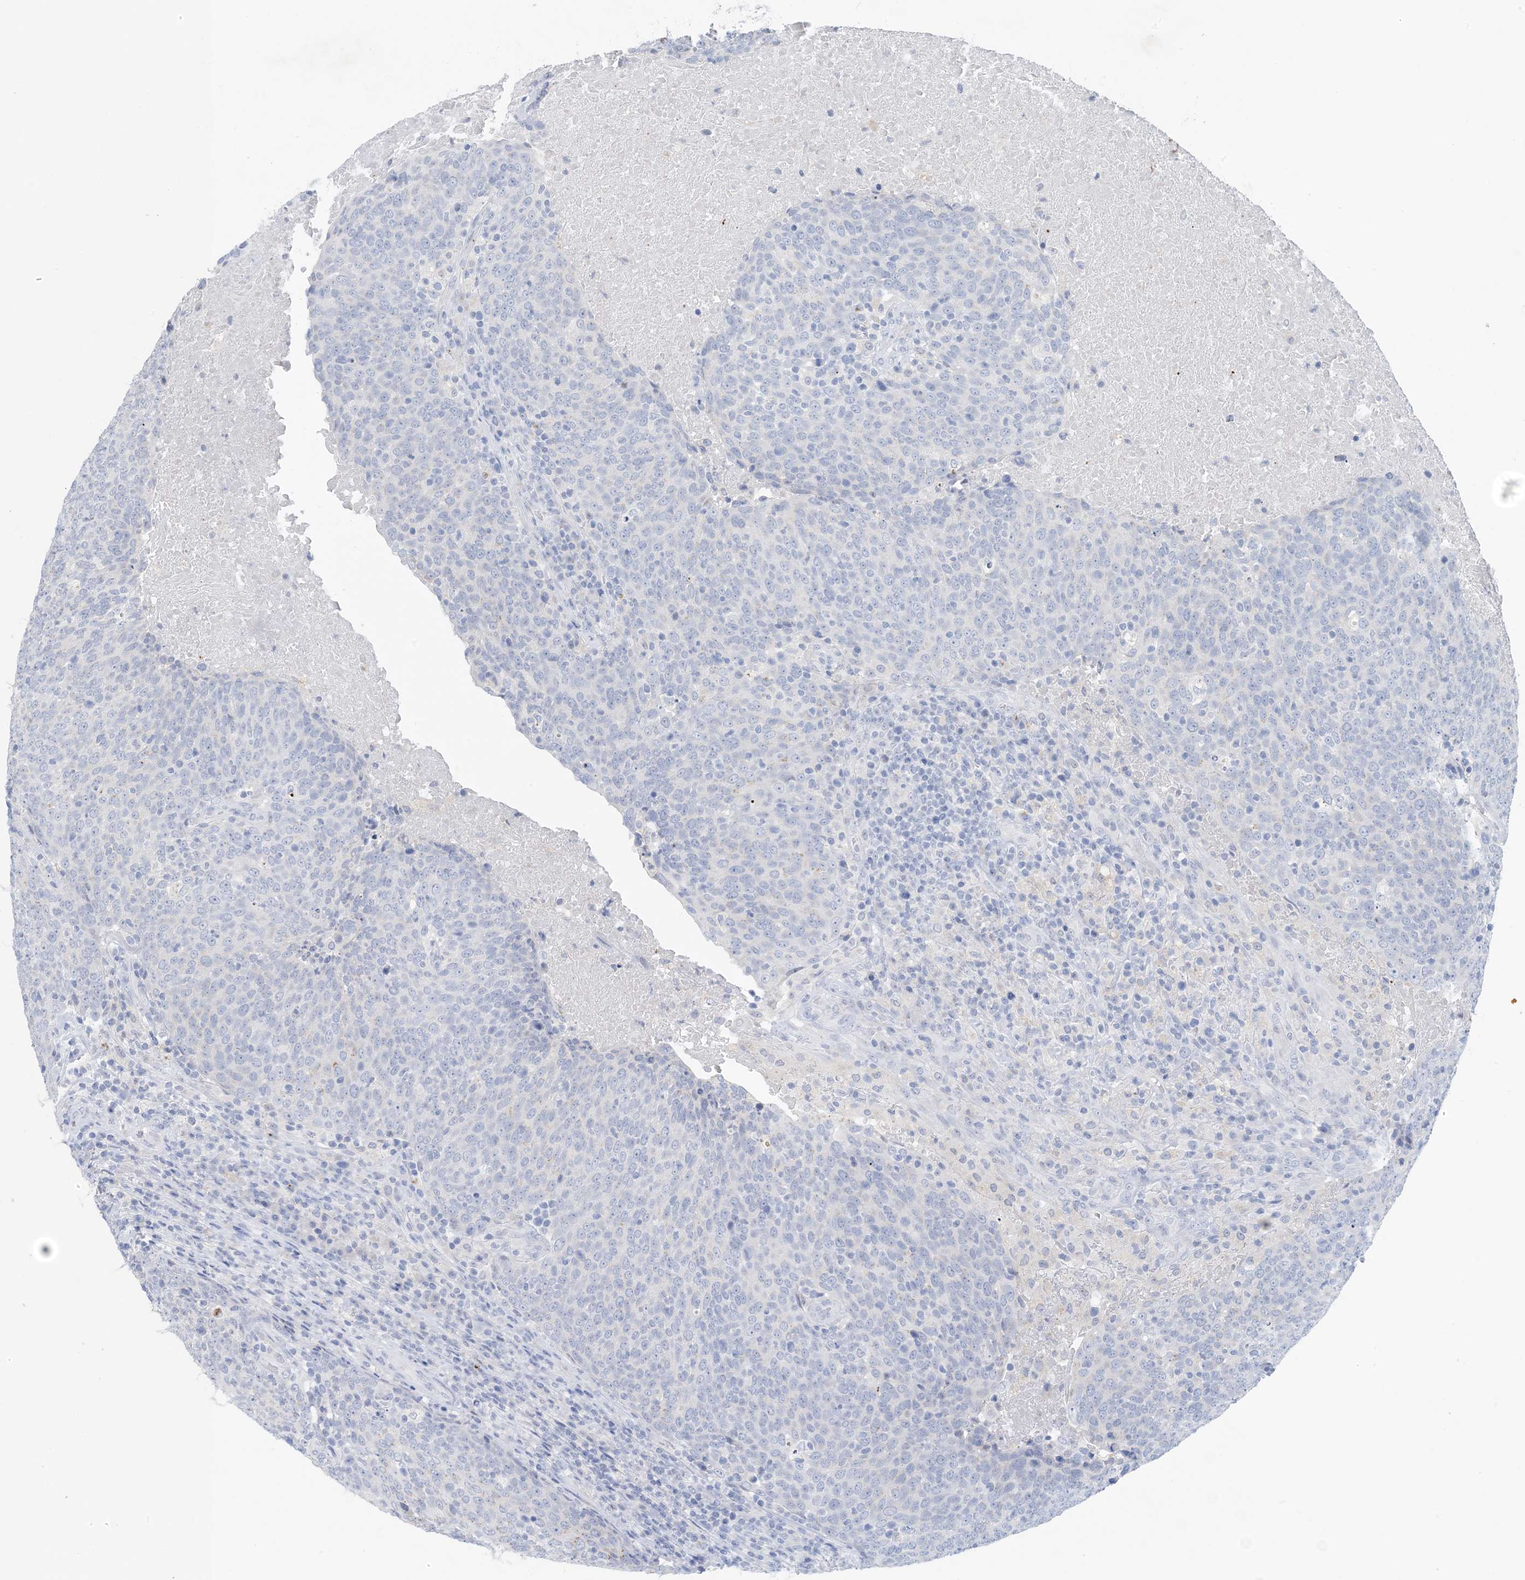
{"staining": {"intensity": "negative", "quantity": "none", "location": "none"}, "tissue": "head and neck cancer", "cell_type": "Tumor cells", "image_type": "cancer", "snomed": [{"axis": "morphology", "description": "Squamous cell carcinoma, NOS"}, {"axis": "morphology", "description": "Squamous cell carcinoma, metastatic, NOS"}, {"axis": "topography", "description": "Lymph node"}, {"axis": "topography", "description": "Head-Neck"}], "caption": "The image demonstrates no staining of tumor cells in metastatic squamous cell carcinoma (head and neck).", "gene": "GABRG1", "patient": {"sex": "male", "age": 62}}